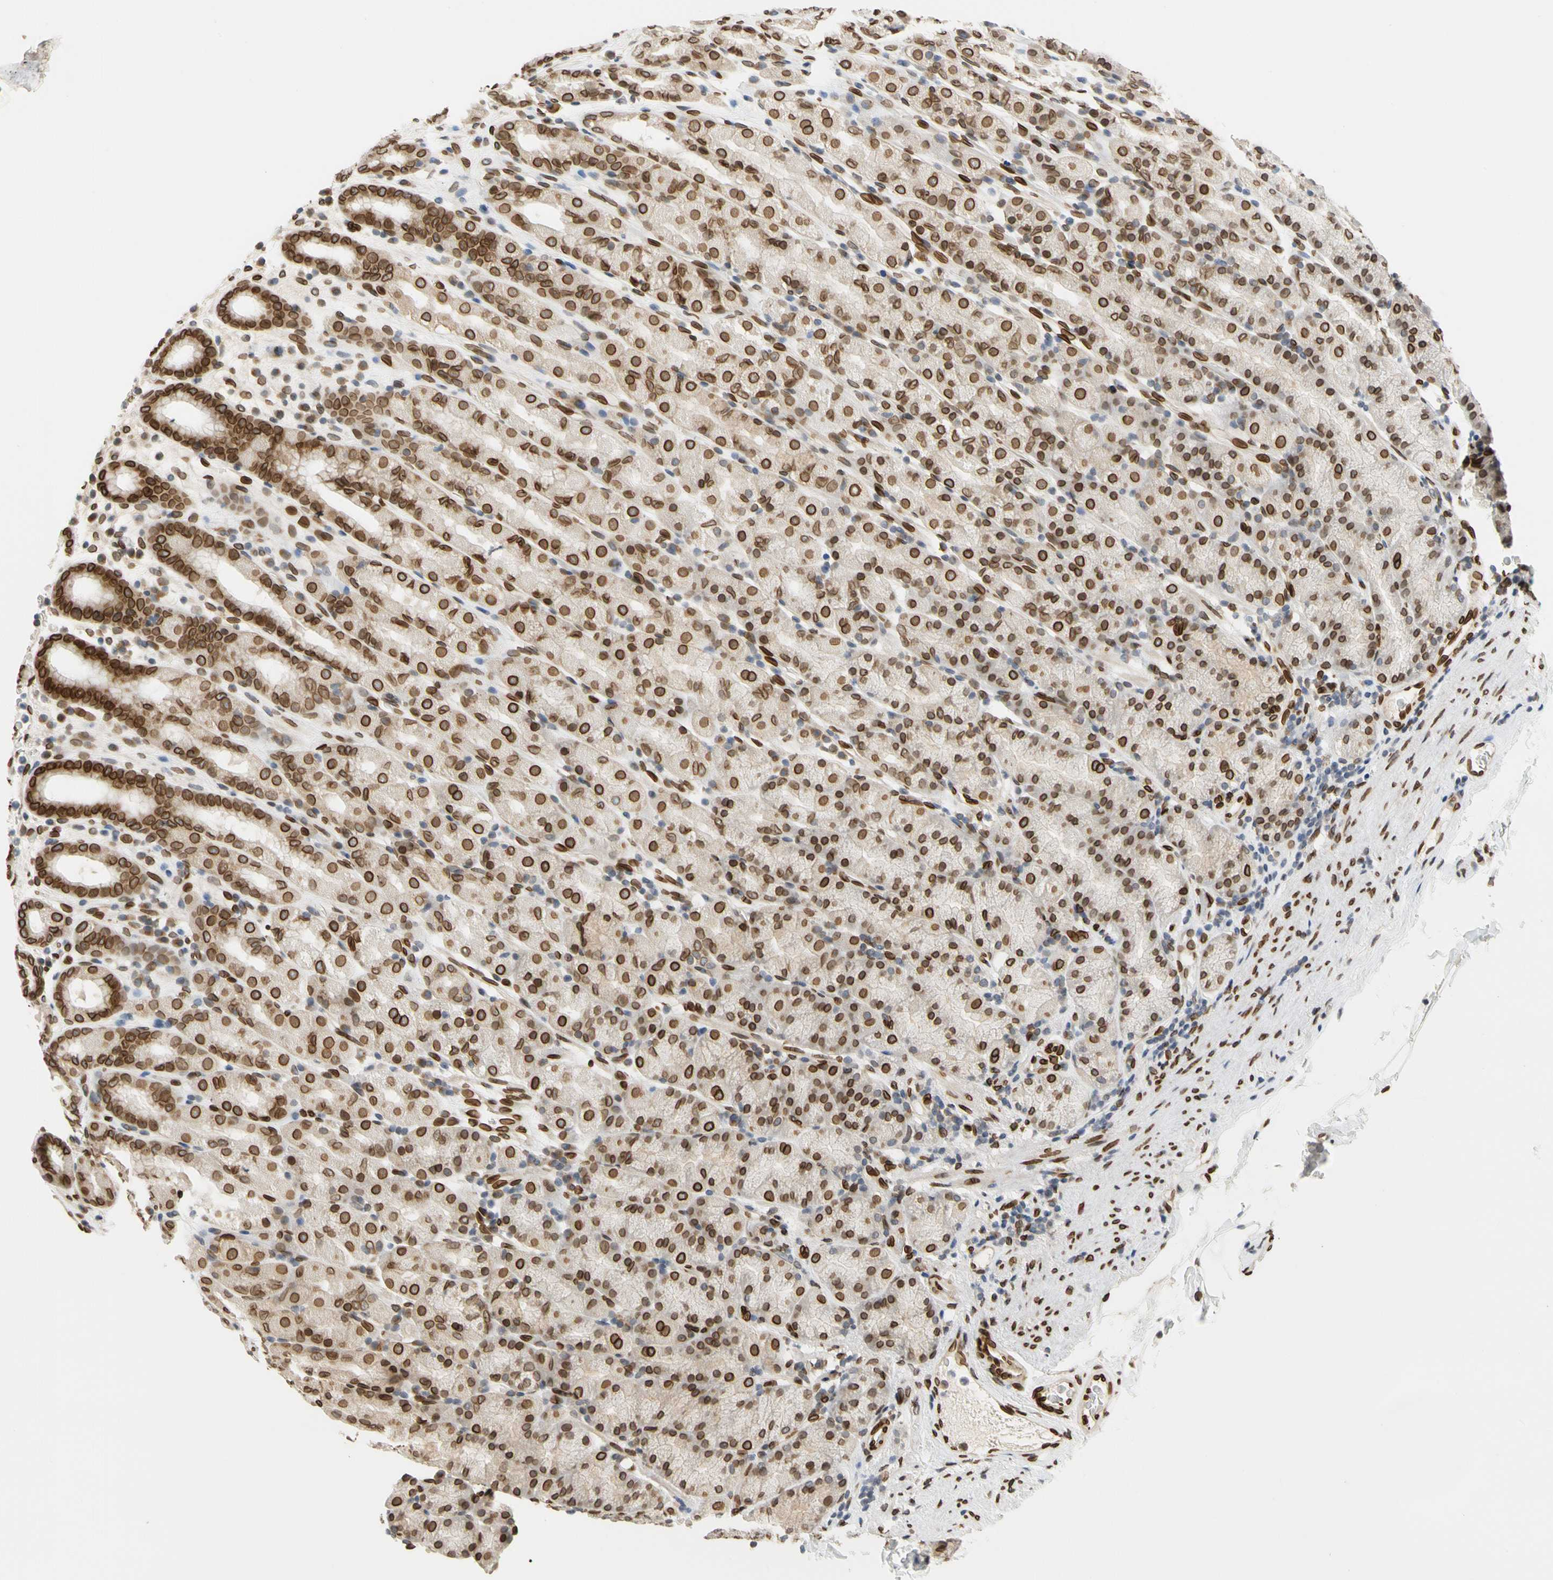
{"staining": {"intensity": "strong", "quantity": ">75%", "location": "cytoplasmic/membranous,nuclear"}, "tissue": "stomach", "cell_type": "Glandular cells", "image_type": "normal", "snomed": [{"axis": "morphology", "description": "Normal tissue, NOS"}, {"axis": "topography", "description": "Stomach, upper"}], "caption": "A brown stain shows strong cytoplasmic/membranous,nuclear staining of a protein in glandular cells of normal stomach. The staining was performed using DAB (3,3'-diaminobenzidine), with brown indicating positive protein expression. Nuclei are stained blue with hematoxylin.", "gene": "SUN1", "patient": {"sex": "male", "age": 68}}